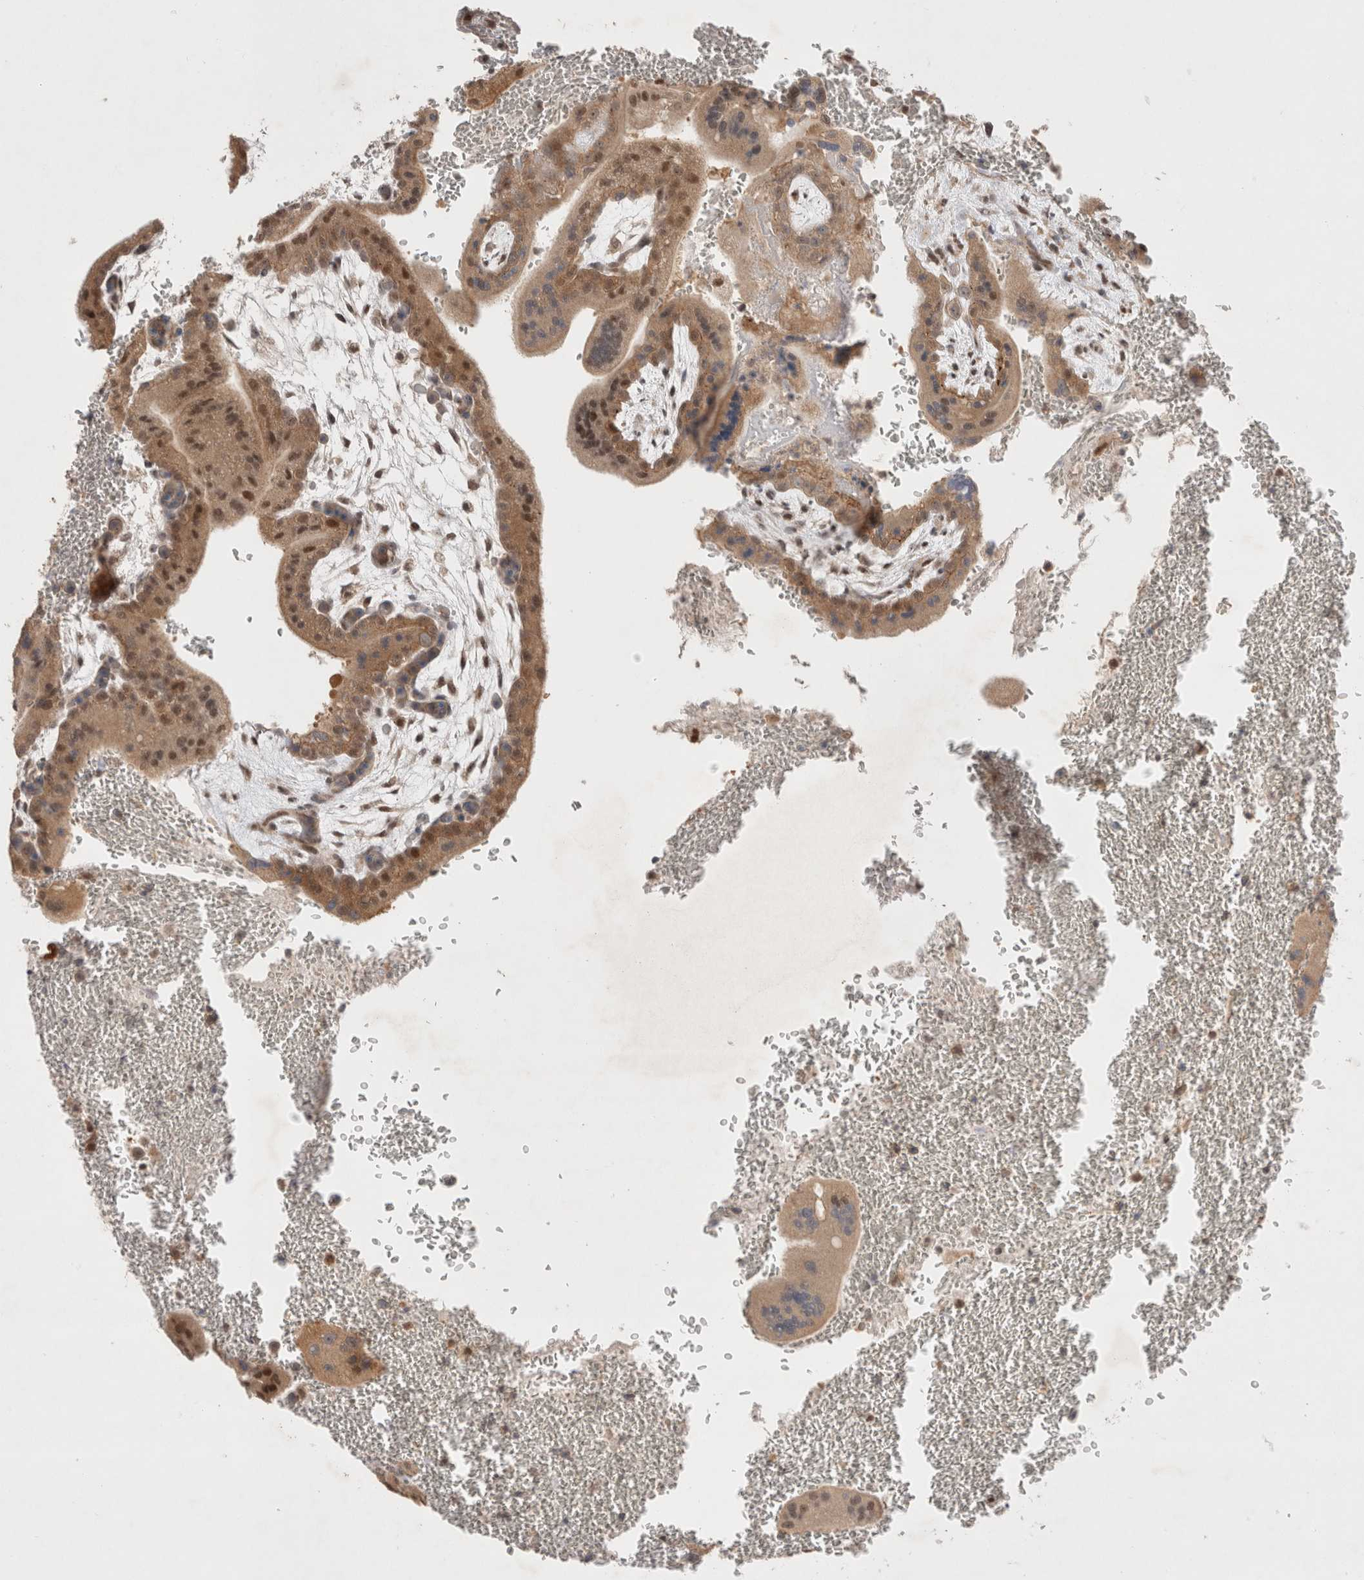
{"staining": {"intensity": "moderate", "quantity": ">75%", "location": "cytoplasmic/membranous,nuclear"}, "tissue": "placenta", "cell_type": "Trophoblastic cells", "image_type": "normal", "snomed": [{"axis": "morphology", "description": "Normal tissue, NOS"}, {"axis": "topography", "description": "Placenta"}], "caption": "Immunohistochemistry (IHC) of normal human placenta exhibits medium levels of moderate cytoplasmic/membranous,nuclear staining in about >75% of trophoblastic cells. The protein is stained brown, and the nuclei are stained in blue (DAB (3,3'-diaminobenzidine) IHC with brightfield microscopy, high magnification).", "gene": "SLC29A1", "patient": {"sex": "female", "age": 35}}